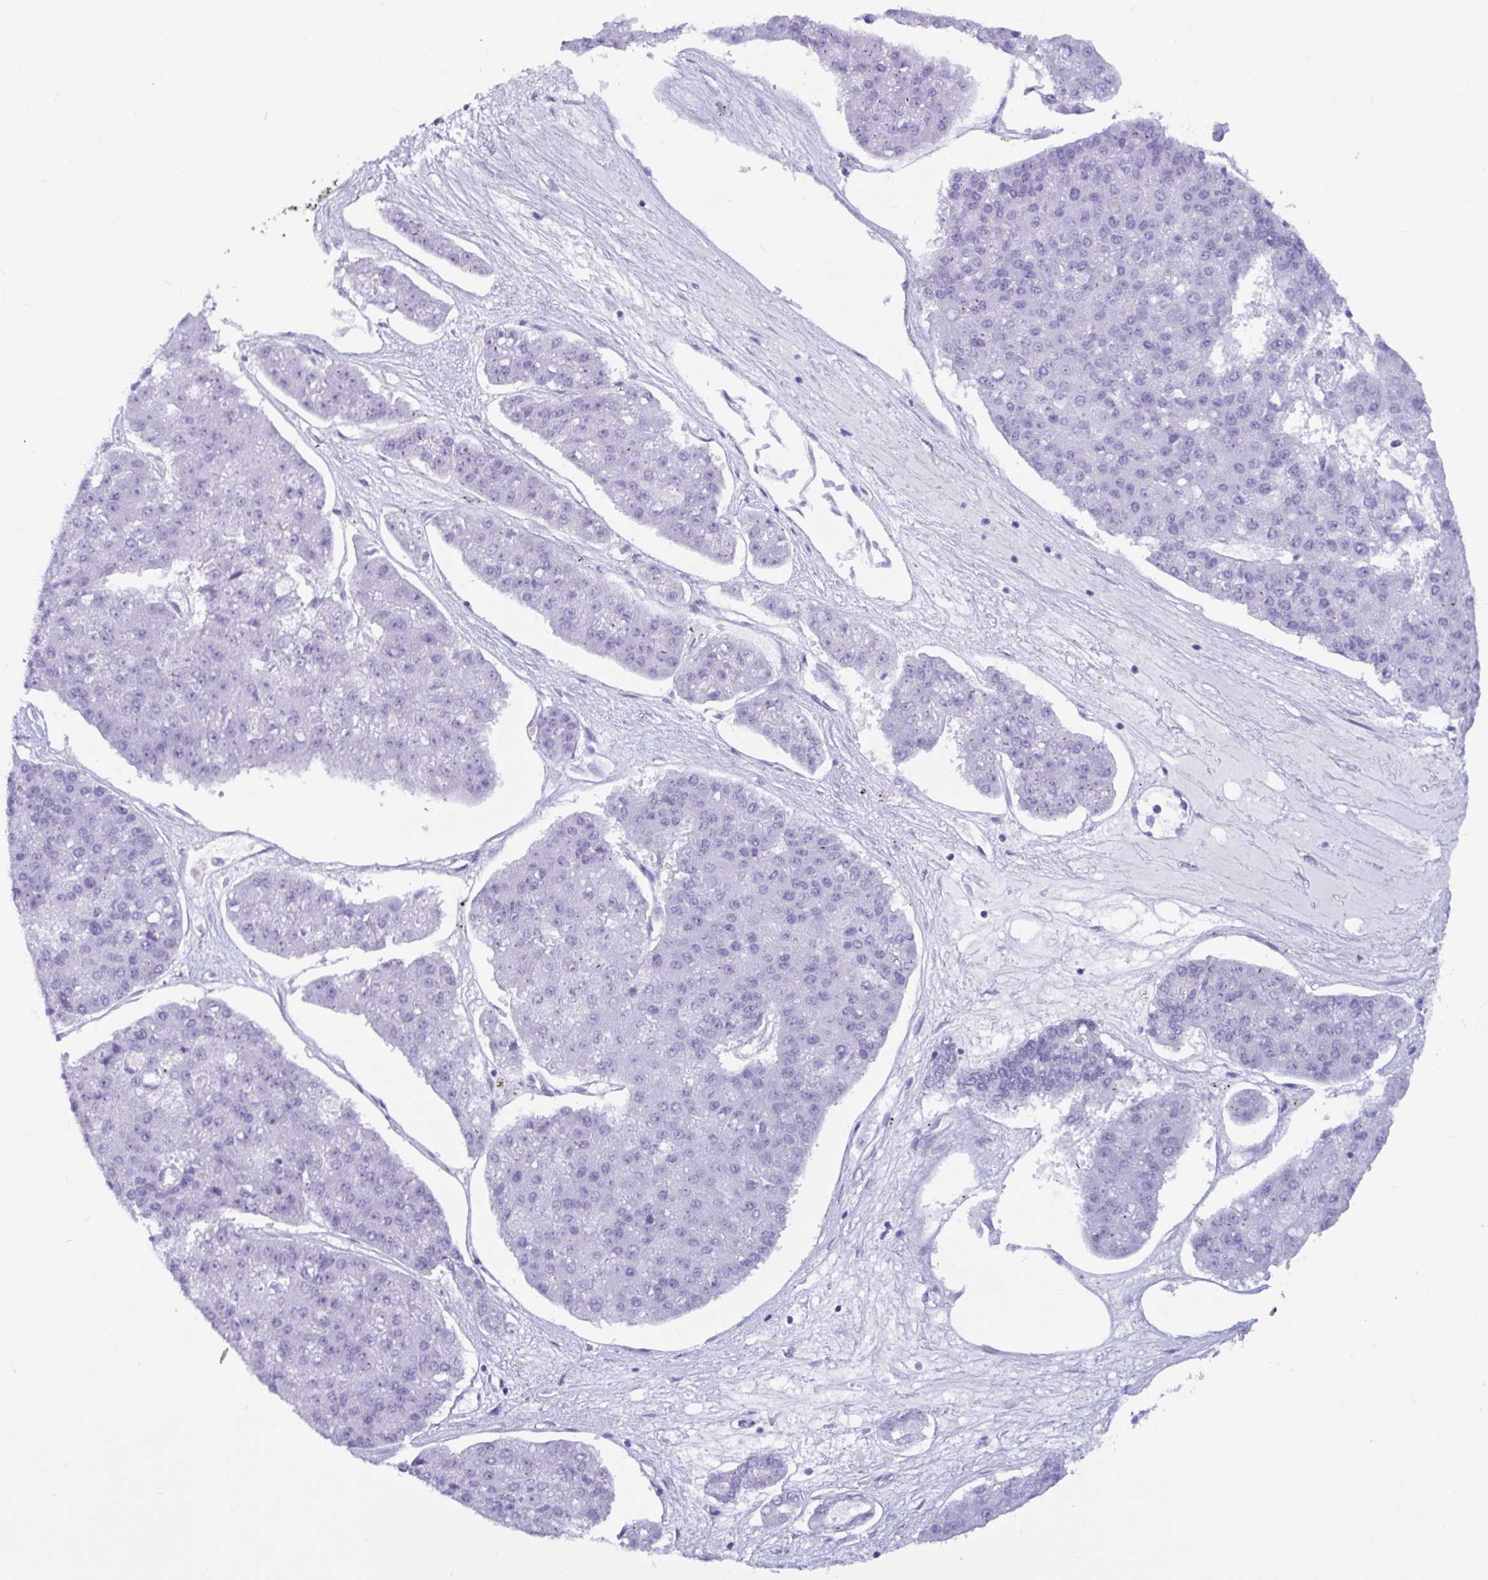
{"staining": {"intensity": "weak", "quantity": "<25%", "location": "cytoplasmic/membranous"}, "tissue": "pancreatic cancer", "cell_type": "Tumor cells", "image_type": "cancer", "snomed": [{"axis": "morphology", "description": "Adenocarcinoma, NOS"}, {"axis": "topography", "description": "Pancreas"}], "caption": "Tumor cells are negative for protein expression in human pancreatic adenocarcinoma. The staining was performed using DAB (3,3'-diaminobenzidine) to visualize the protein expression in brown, while the nuclei were stained in blue with hematoxylin (Magnification: 20x).", "gene": "RNASE3", "patient": {"sex": "male", "age": 50}}